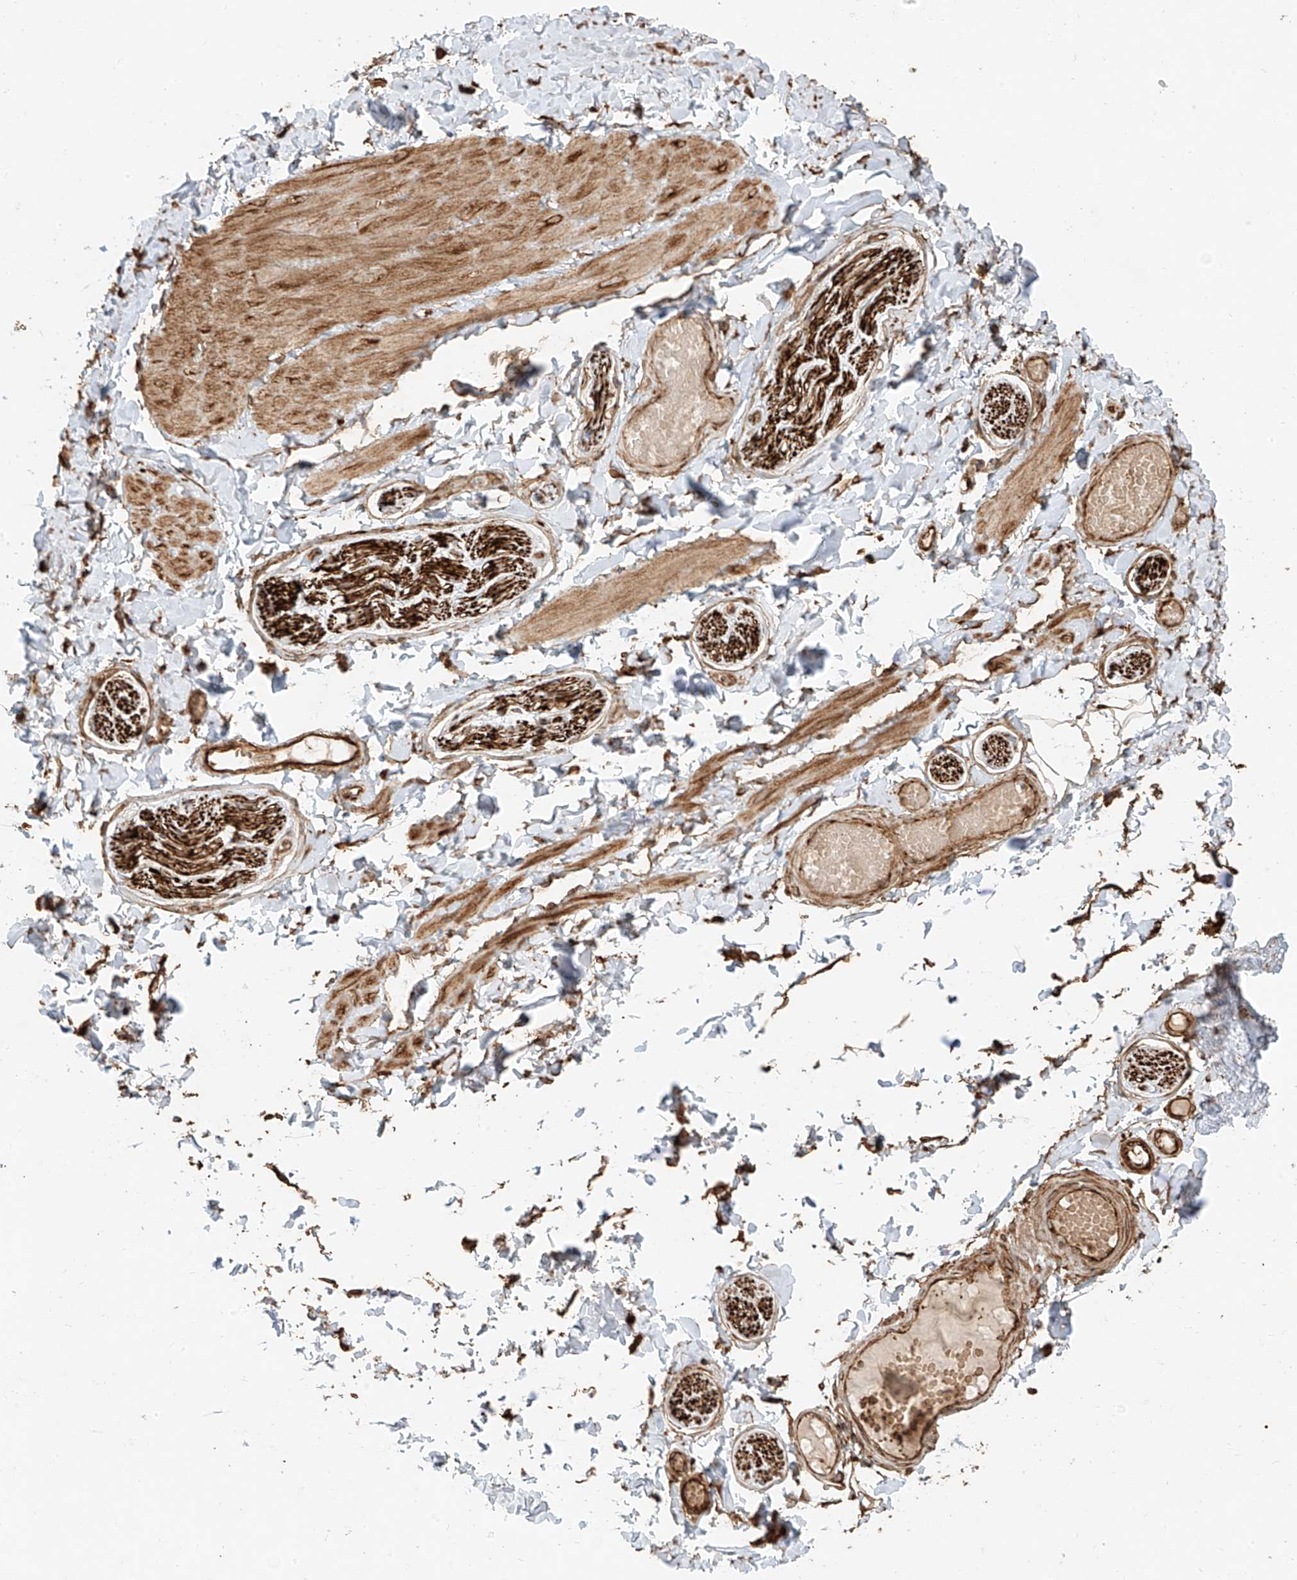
{"staining": {"intensity": "moderate", "quantity": "25%-75%", "location": "cytoplasmic/membranous"}, "tissue": "adipose tissue", "cell_type": "Adipocytes", "image_type": "normal", "snomed": [{"axis": "morphology", "description": "Normal tissue, NOS"}, {"axis": "topography", "description": "Adipose tissue"}, {"axis": "topography", "description": "Vascular tissue"}, {"axis": "topography", "description": "Peripheral nerve tissue"}], "caption": "Moderate cytoplasmic/membranous positivity is seen in approximately 25%-75% of adipocytes in benign adipose tissue.", "gene": "EFNB1", "patient": {"sex": "male", "age": 25}}